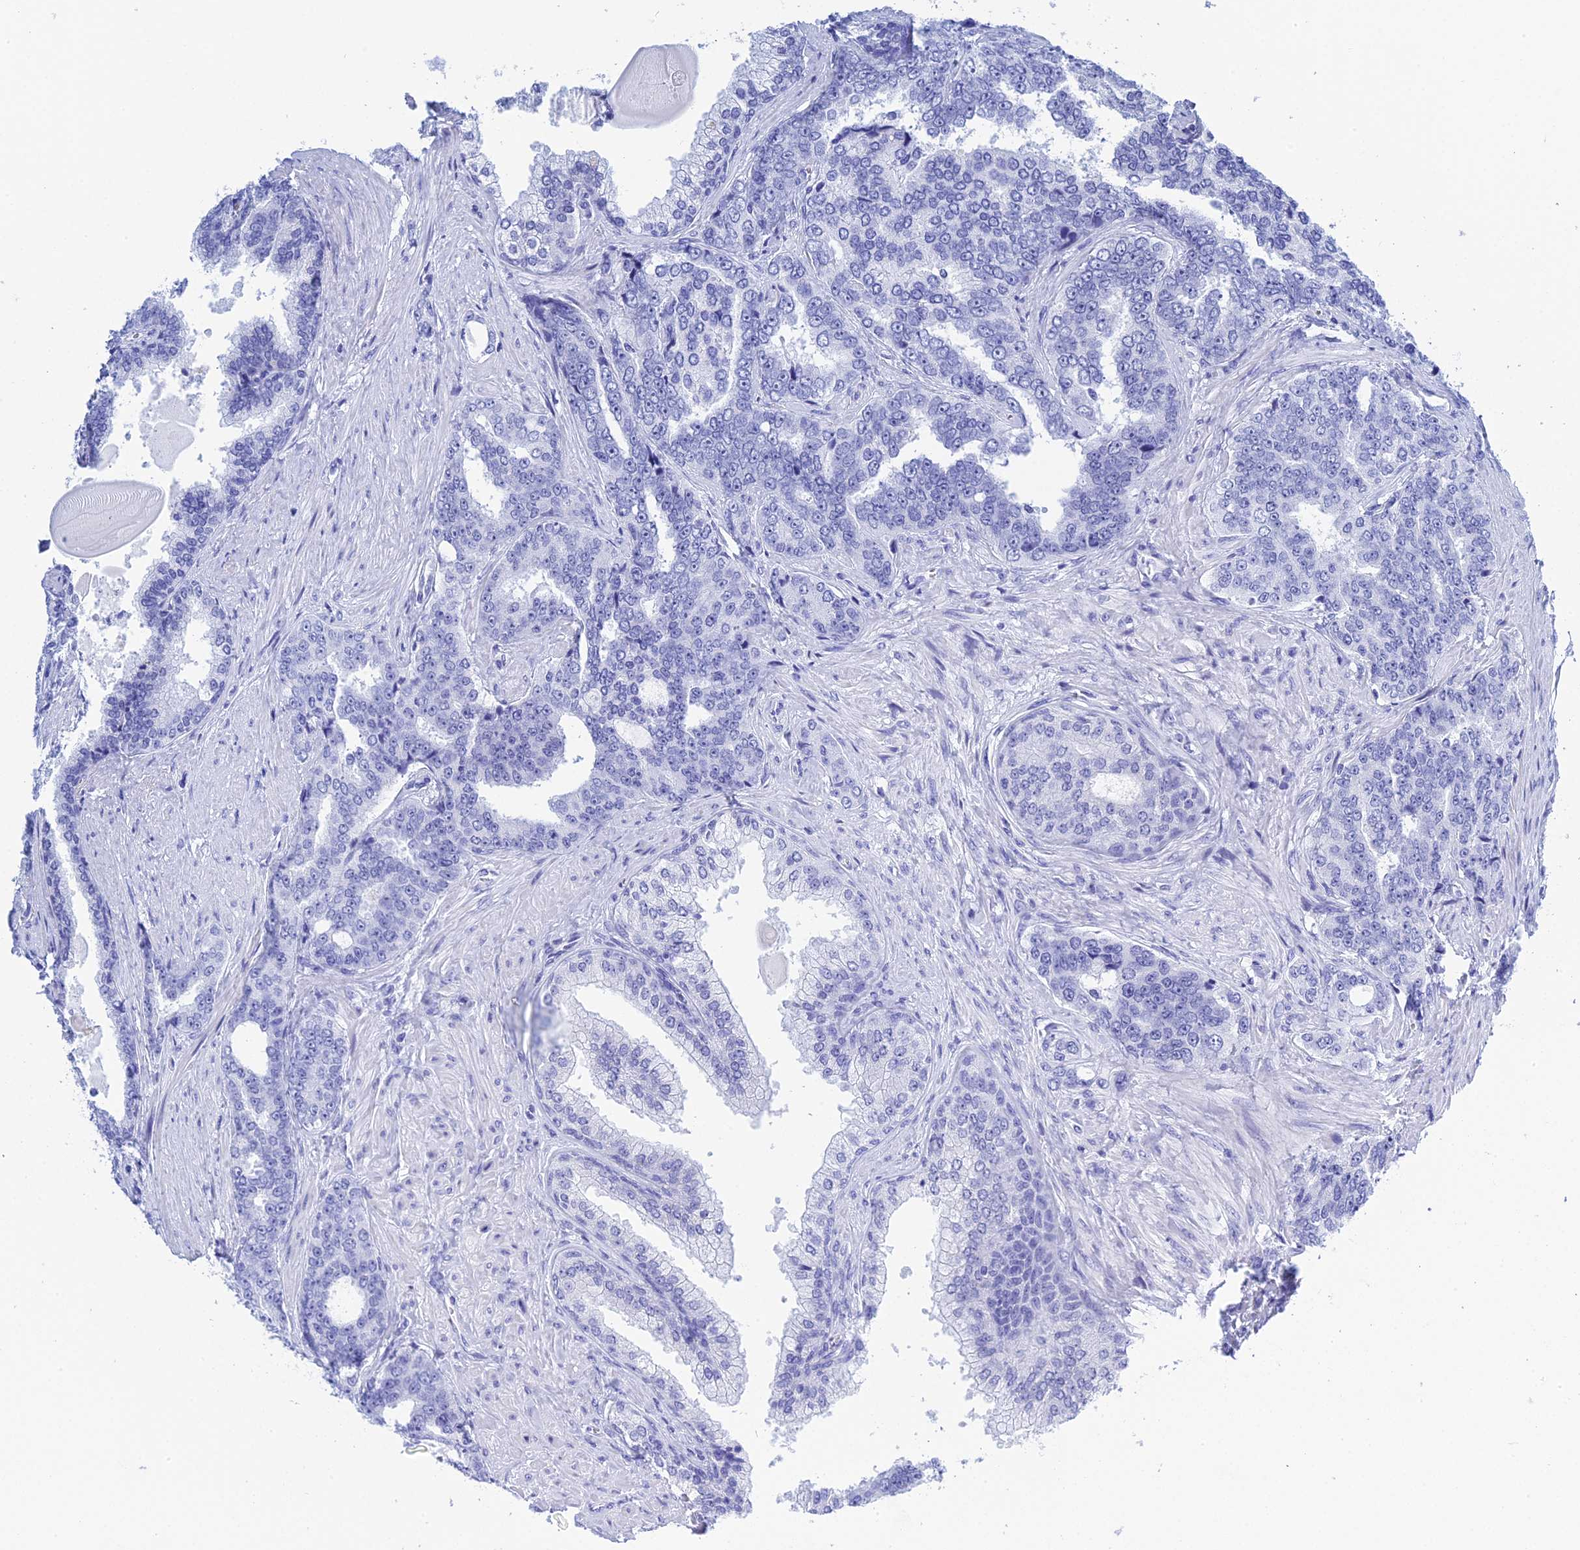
{"staining": {"intensity": "negative", "quantity": "none", "location": "none"}, "tissue": "prostate cancer", "cell_type": "Tumor cells", "image_type": "cancer", "snomed": [{"axis": "morphology", "description": "Adenocarcinoma, High grade"}, {"axis": "topography", "description": "Prostate"}], "caption": "Tumor cells show no significant staining in high-grade adenocarcinoma (prostate).", "gene": "TEX101", "patient": {"sex": "male", "age": 67}}